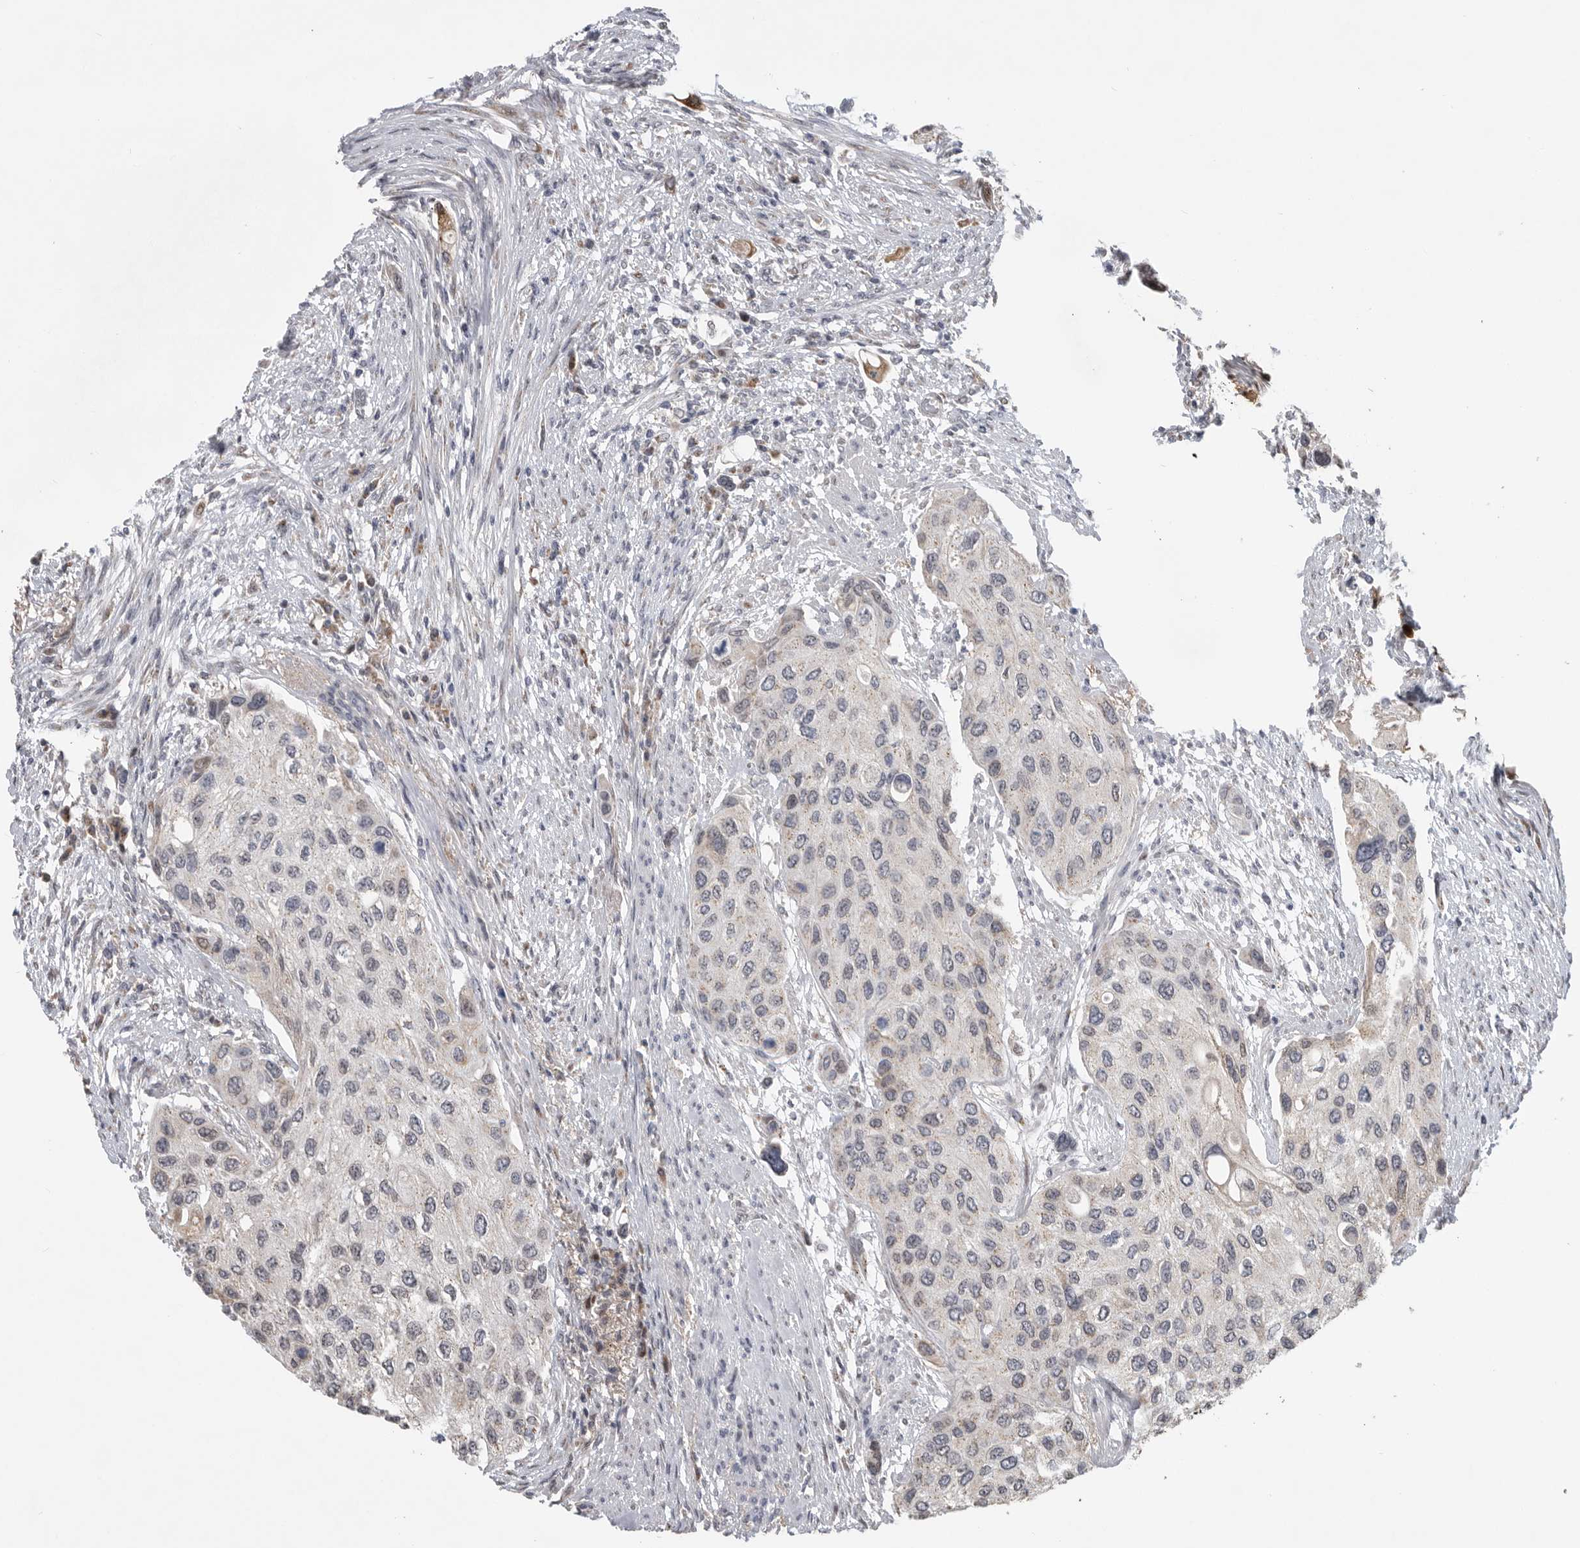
{"staining": {"intensity": "weak", "quantity": "<25%", "location": "cytoplasmic/membranous"}, "tissue": "urothelial cancer", "cell_type": "Tumor cells", "image_type": "cancer", "snomed": [{"axis": "morphology", "description": "Urothelial carcinoma, High grade"}, {"axis": "topography", "description": "Urinary bladder"}], "caption": "An immunohistochemistry (IHC) photomicrograph of high-grade urothelial carcinoma is shown. There is no staining in tumor cells of high-grade urothelial carcinoma. Brightfield microscopy of immunohistochemistry (IHC) stained with DAB (3,3'-diaminobenzidine) (brown) and hematoxylin (blue), captured at high magnification.", "gene": "PCMTD1", "patient": {"sex": "female", "age": 56}}